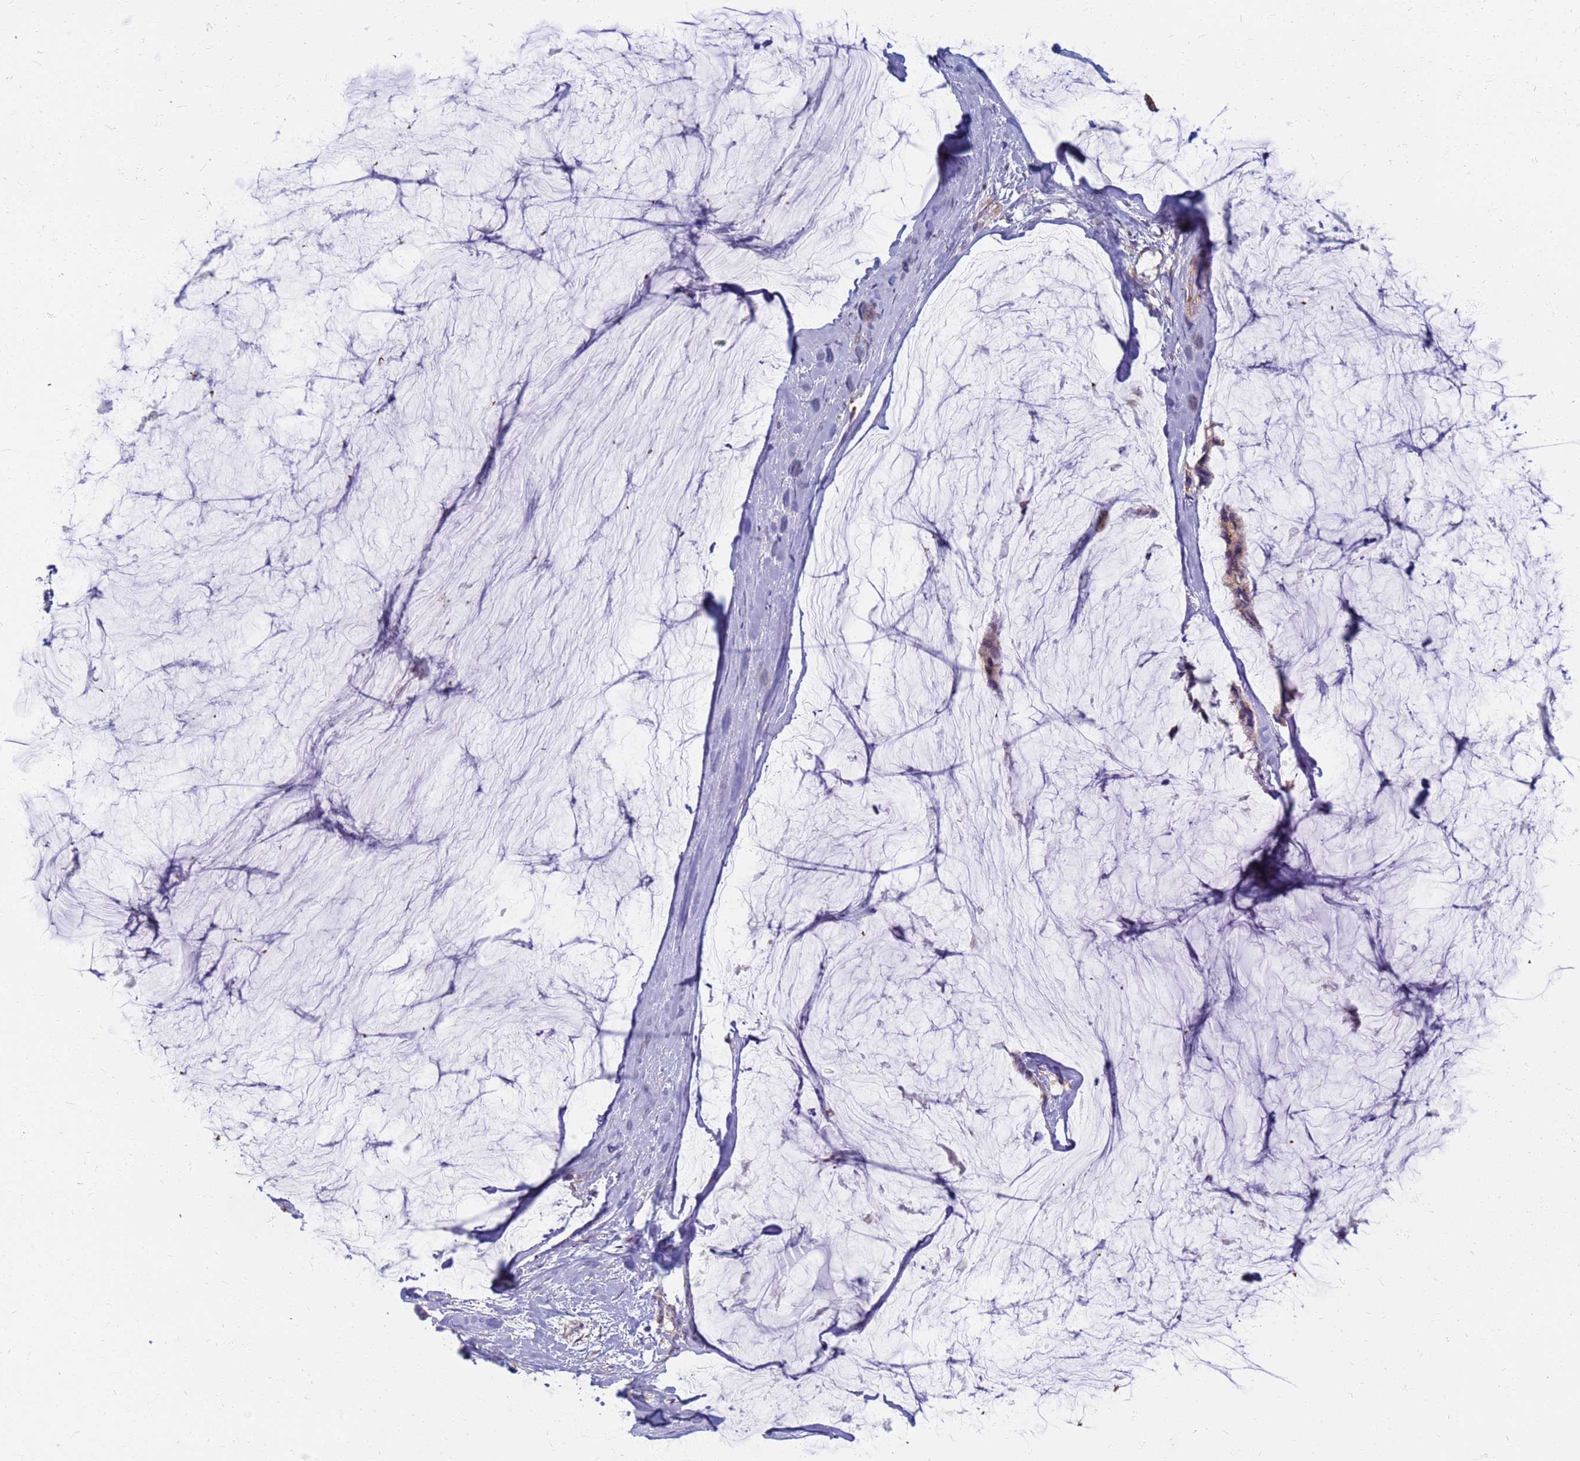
{"staining": {"intensity": "weak", "quantity": ">75%", "location": "cytoplasmic/membranous"}, "tissue": "ovarian cancer", "cell_type": "Tumor cells", "image_type": "cancer", "snomed": [{"axis": "morphology", "description": "Cystadenocarcinoma, mucinous, NOS"}, {"axis": "topography", "description": "Ovary"}], "caption": "Ovarian mucinous cystadenocarcinoma was stained to show a protein in brown. There is low levels of weak cytoplasmic/membranous expression in approximately >75% of tumor cells.", "gene": "EEA1", "patient": {"sex": "female", "age": 39}}